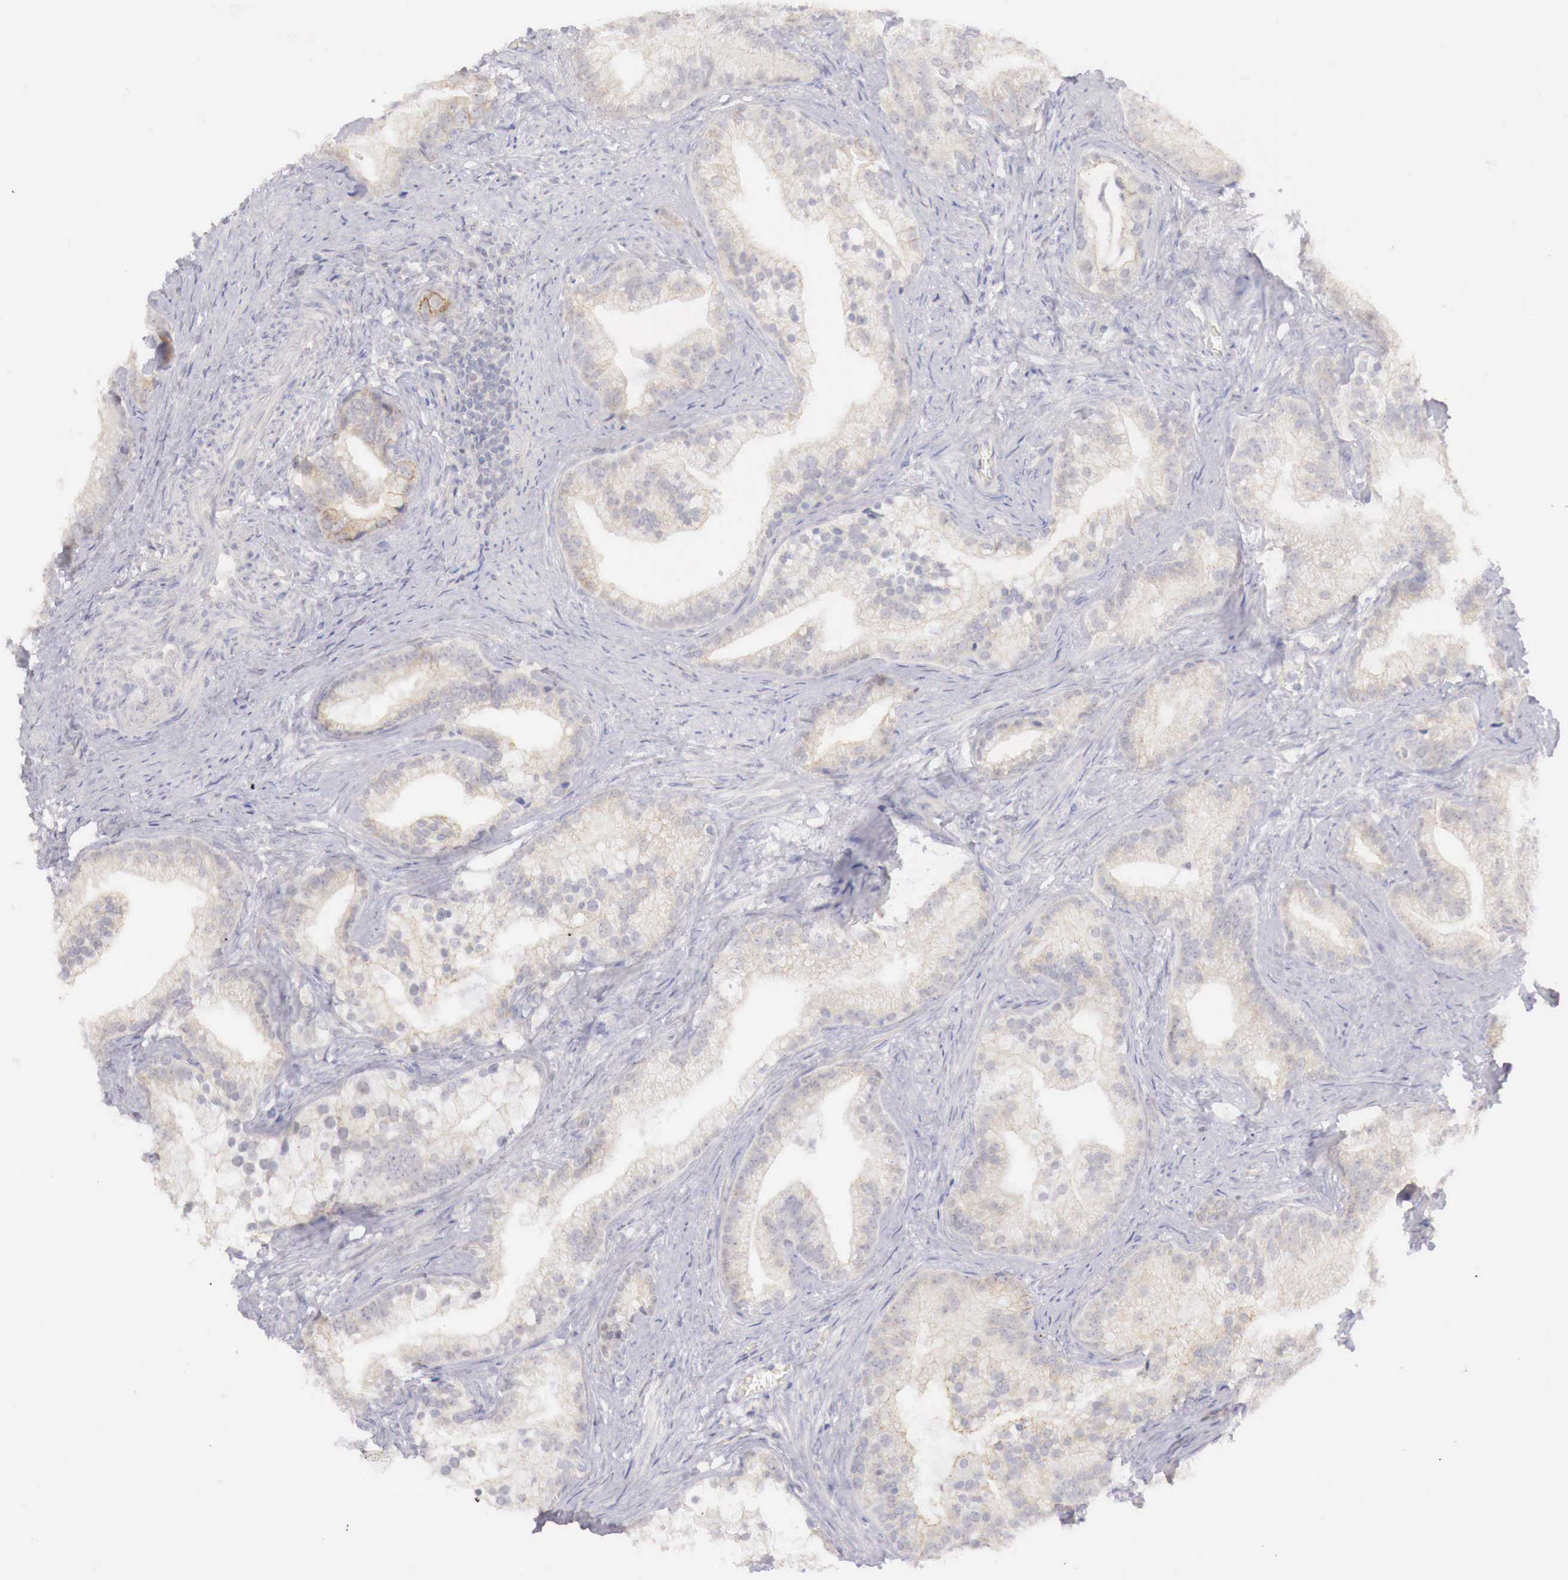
{"staining": {"intensity": "negative", "quantity": "none", "location": "none"}, "tissue": "prostate cancer", "cell_type": "Tumor cells", "image_type": "cancer", "snomed": [{"axis": "morphology", "description": "Adenocarcinoma, Low grade"}, {"axis": "topography", "description": "Prostate"}], "caption": "This micrograph is of prostate cancer (adenocarcinoma (low-grade)) stained with immunohistochemistry to label a protein in brown with the nuclei are counter-stained blue. There is no staining in tumor cells.", "gene": "TRIM13", "patient": {"sex": "male", "age": 71}}